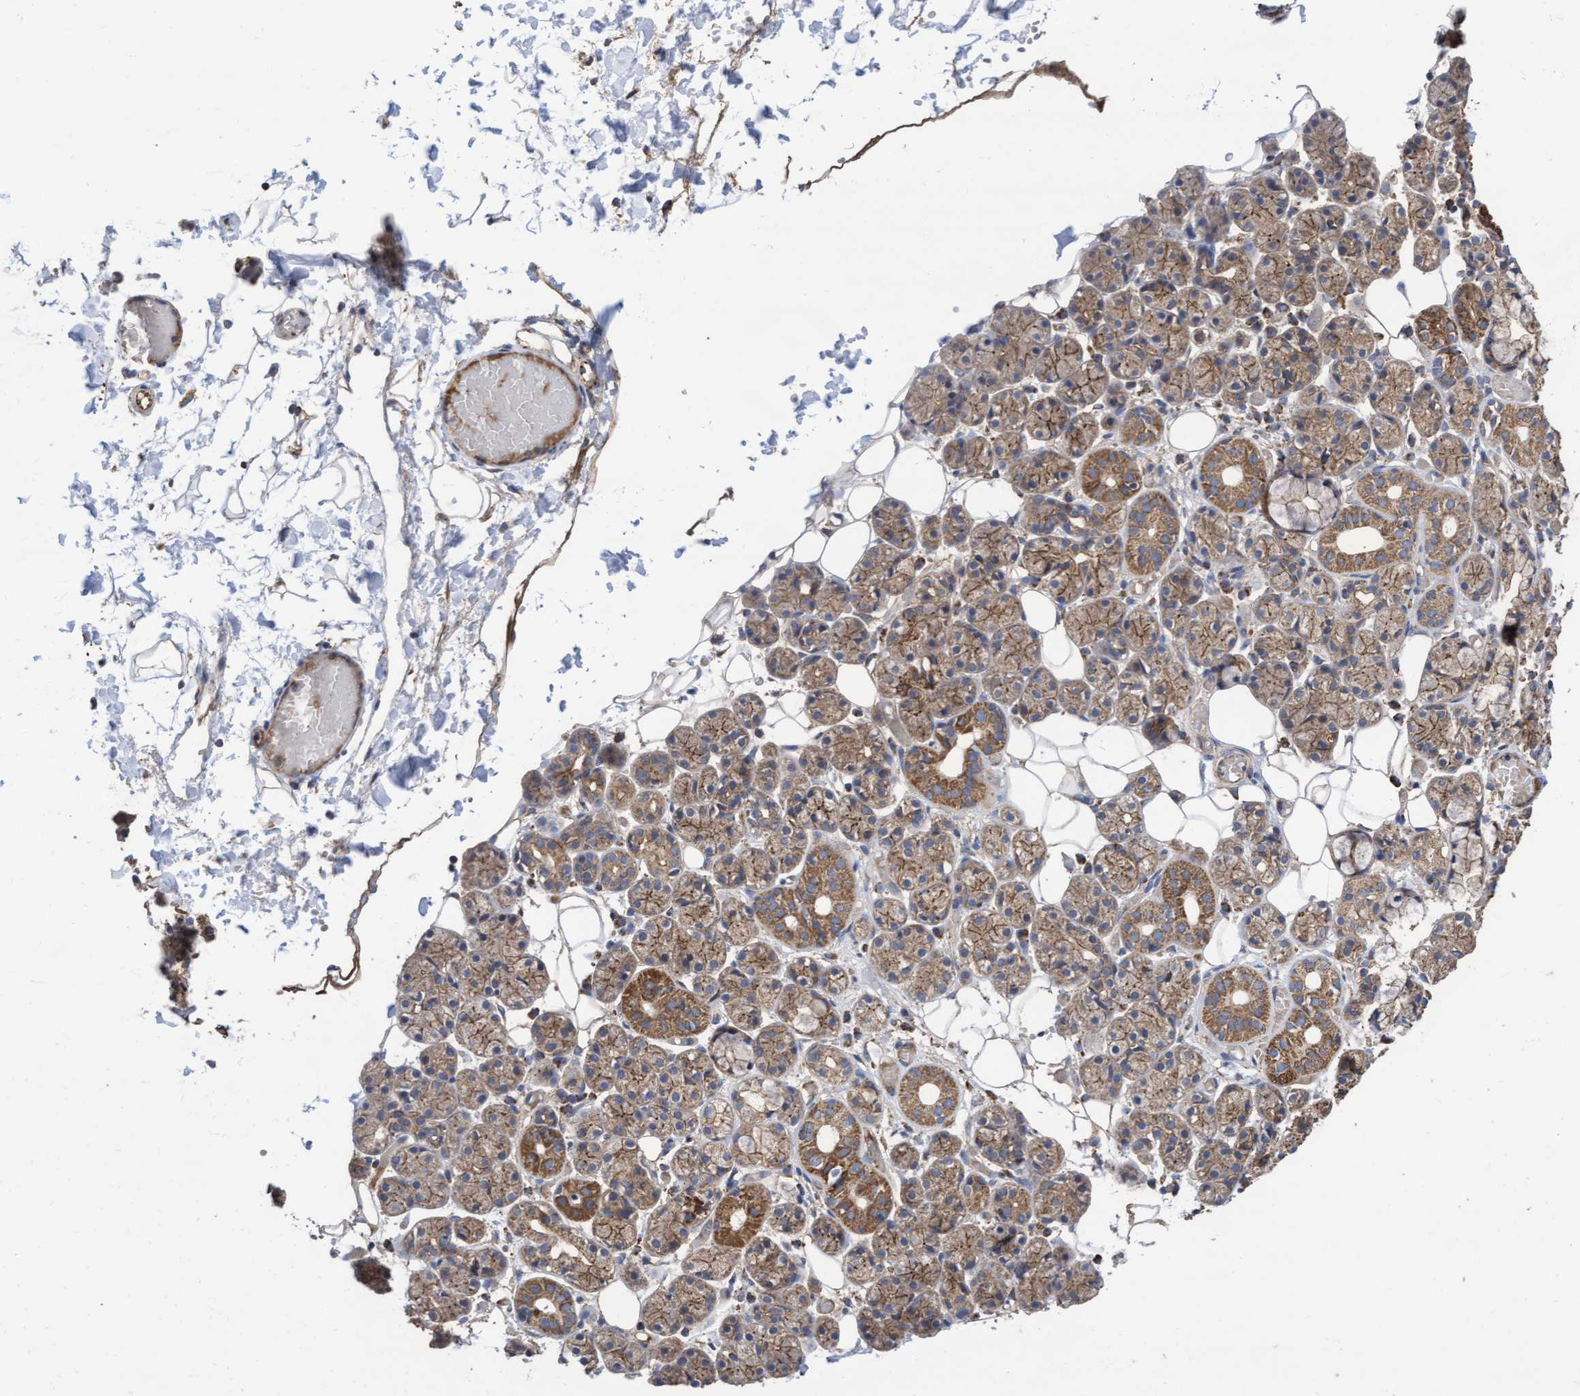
{"staining": {"intensity": "moderate", "quantity": ">75%", "location": "cytoplasmic/membranous"}, "tissue": "salivary gland", "cell_type": "Glandular cells", "image_type": "normal", "snomed": [{"axis": "morphology", "description": "Normal tissue, NOS"}, {"axis": "topography", "description": "Salivary gland"}], "caption": "Moderate cytoplasmic/membranous protein expression is seen in about >75% of glandular cells in salivary gland. (IHC, brightfield microscopy, high magnification).", "gene": "COBL", "patient": {"sex": "male", "age": 63}}